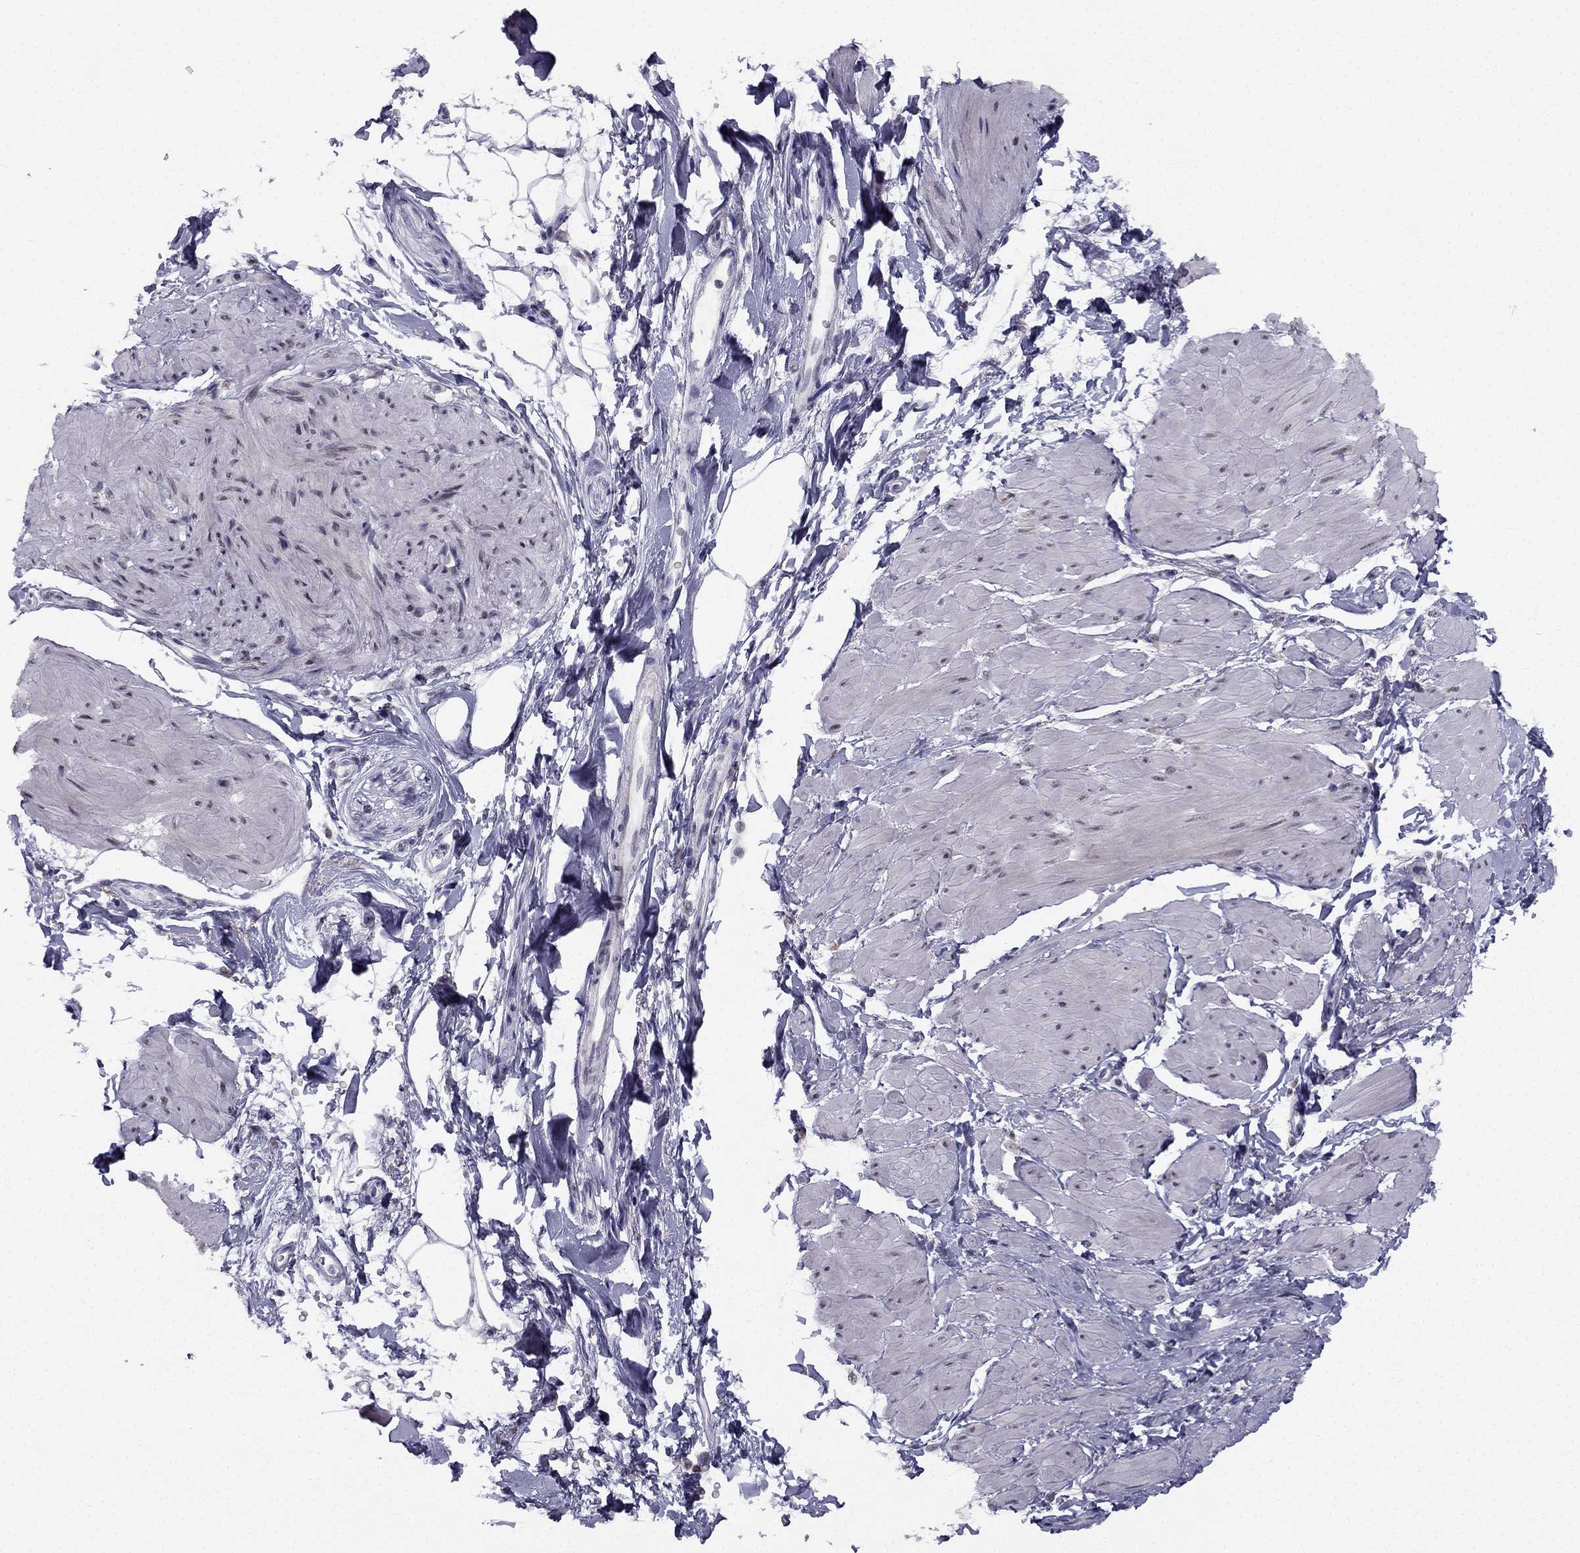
{"staining": {"intensity": "weak", "quantity": "25%-75%", "location": "nuclear"}, "tissue": "smooth muscle", "cell_type": "Smooth muscle cells", "image_type": "normal", "snomed": [{"axis": "morphology", "description": "Normal tissue, NOS"}, {"axis": "topography", "description": "Adipose tissue"}, {"axis": "topography", "description": "Smooth muscle"}, {"axis": "topography", "description": "Peripheral nerve tissue"}], "caption": "About 25%-75% of smooth muscle cells in unremarkable smooth muscle demonstrate weak nuclear protein staining as visualized by brown immunohistochemical staining.", "gene": "TRPS1", "patient": {"sex": "male", "age": 83}}